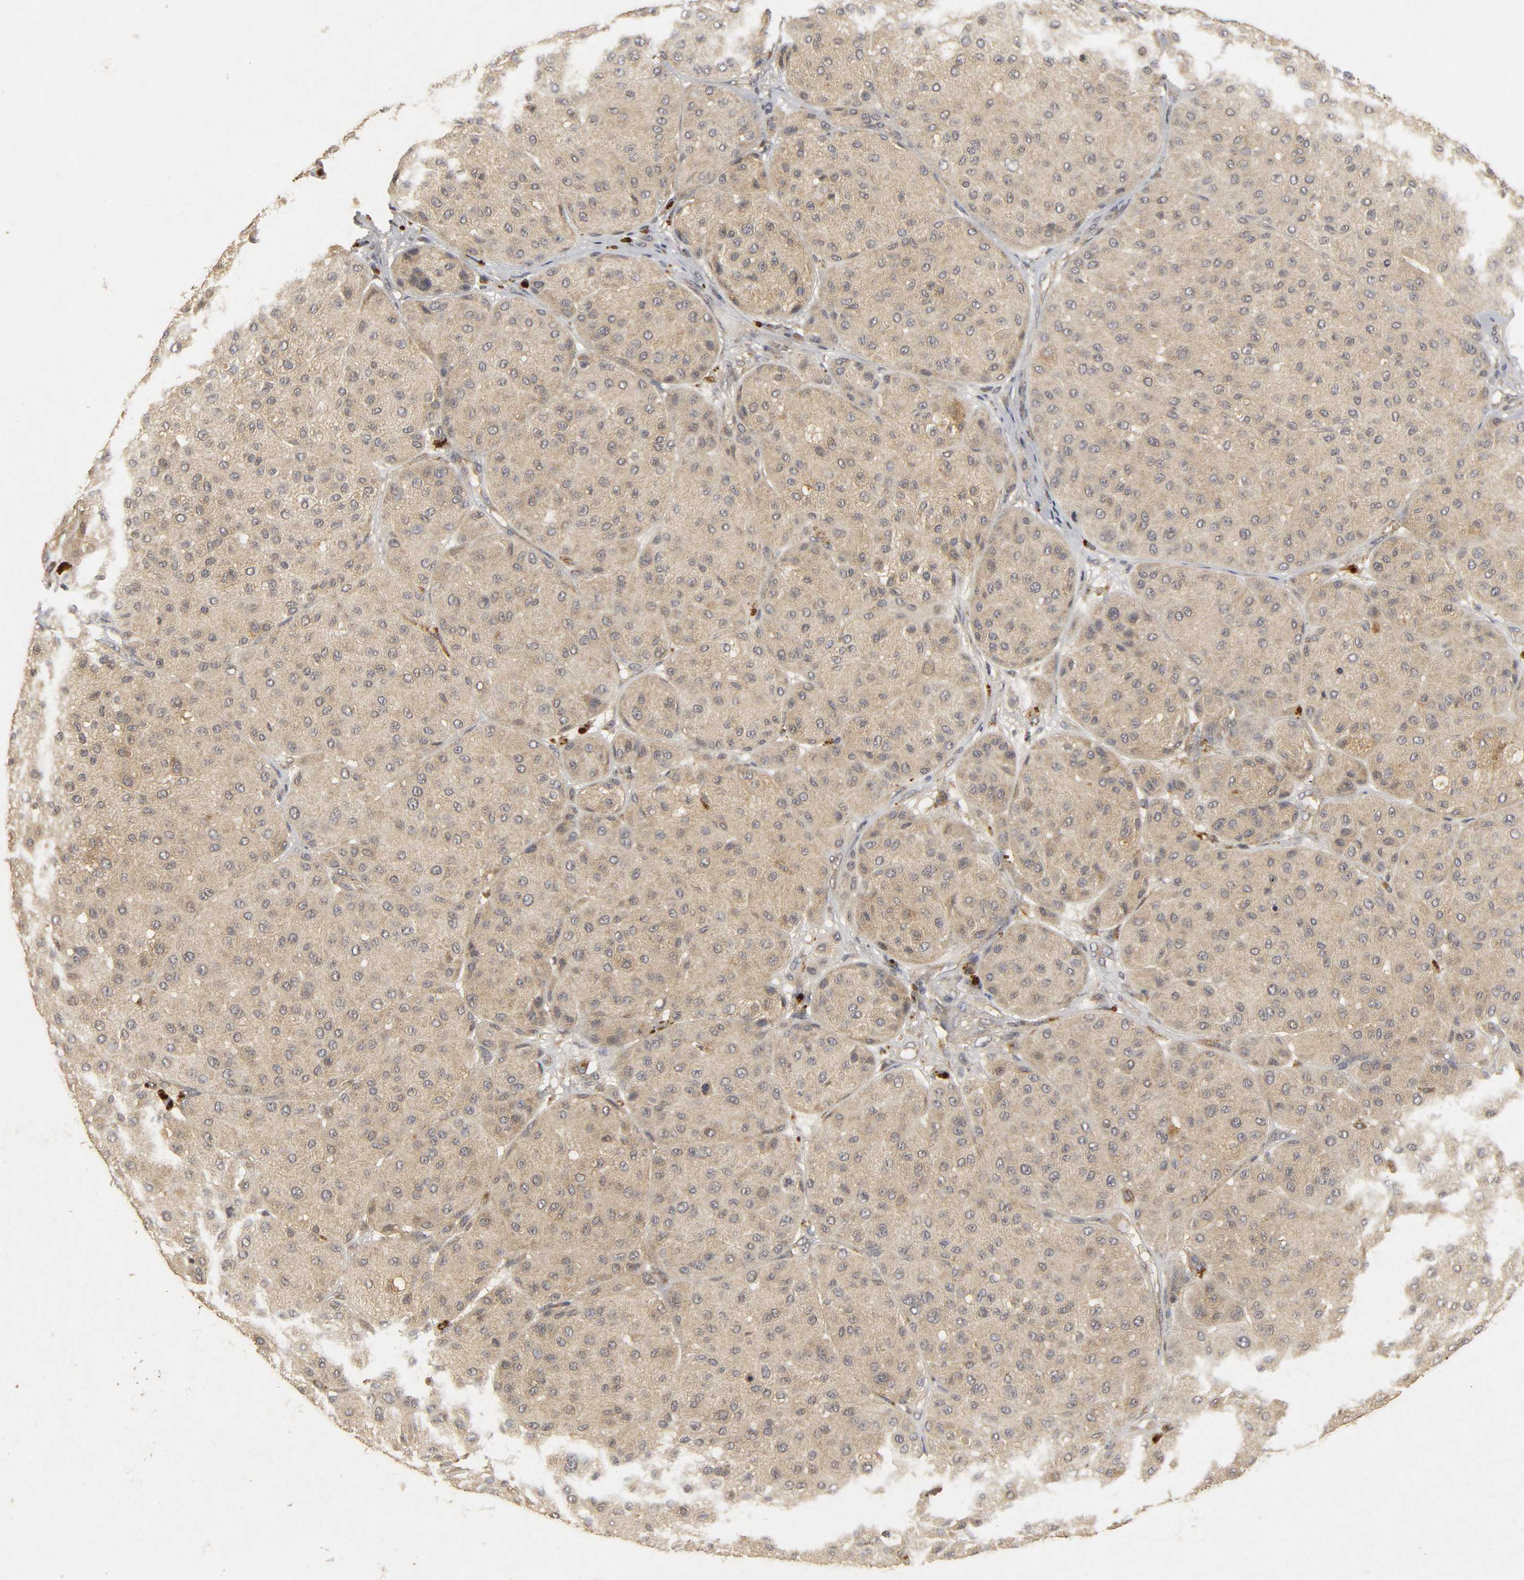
{"staining": {"intensity": "moderate", "quantity": ">75%", "location": "cytoplasmic/membranous"}, "tissue": "melanoma", "cell_type": "Tumor cells", "image_type": "cancer", "snomed": [{"axis": "morphology", "description": "Normal tissue, NOS"}, {"axis": "morphology", "description": "Malignant melanoma, Metastatic site"}, {"axis": "topography", "description": "Skin"}], "caption": "High-magnification brightfield microscopy of malignant melanoma (metastatic site) stained with DAB (3,3'-diaminobenzidine) (brown) and counterstained with hematoxylin (blue). tumor cells exhibit moderate cytoplasmic/membranous positivity is present in approximately>75% of cells.", "gene": "TRAF6", "patient": {"sex": "male", "age": 41}}